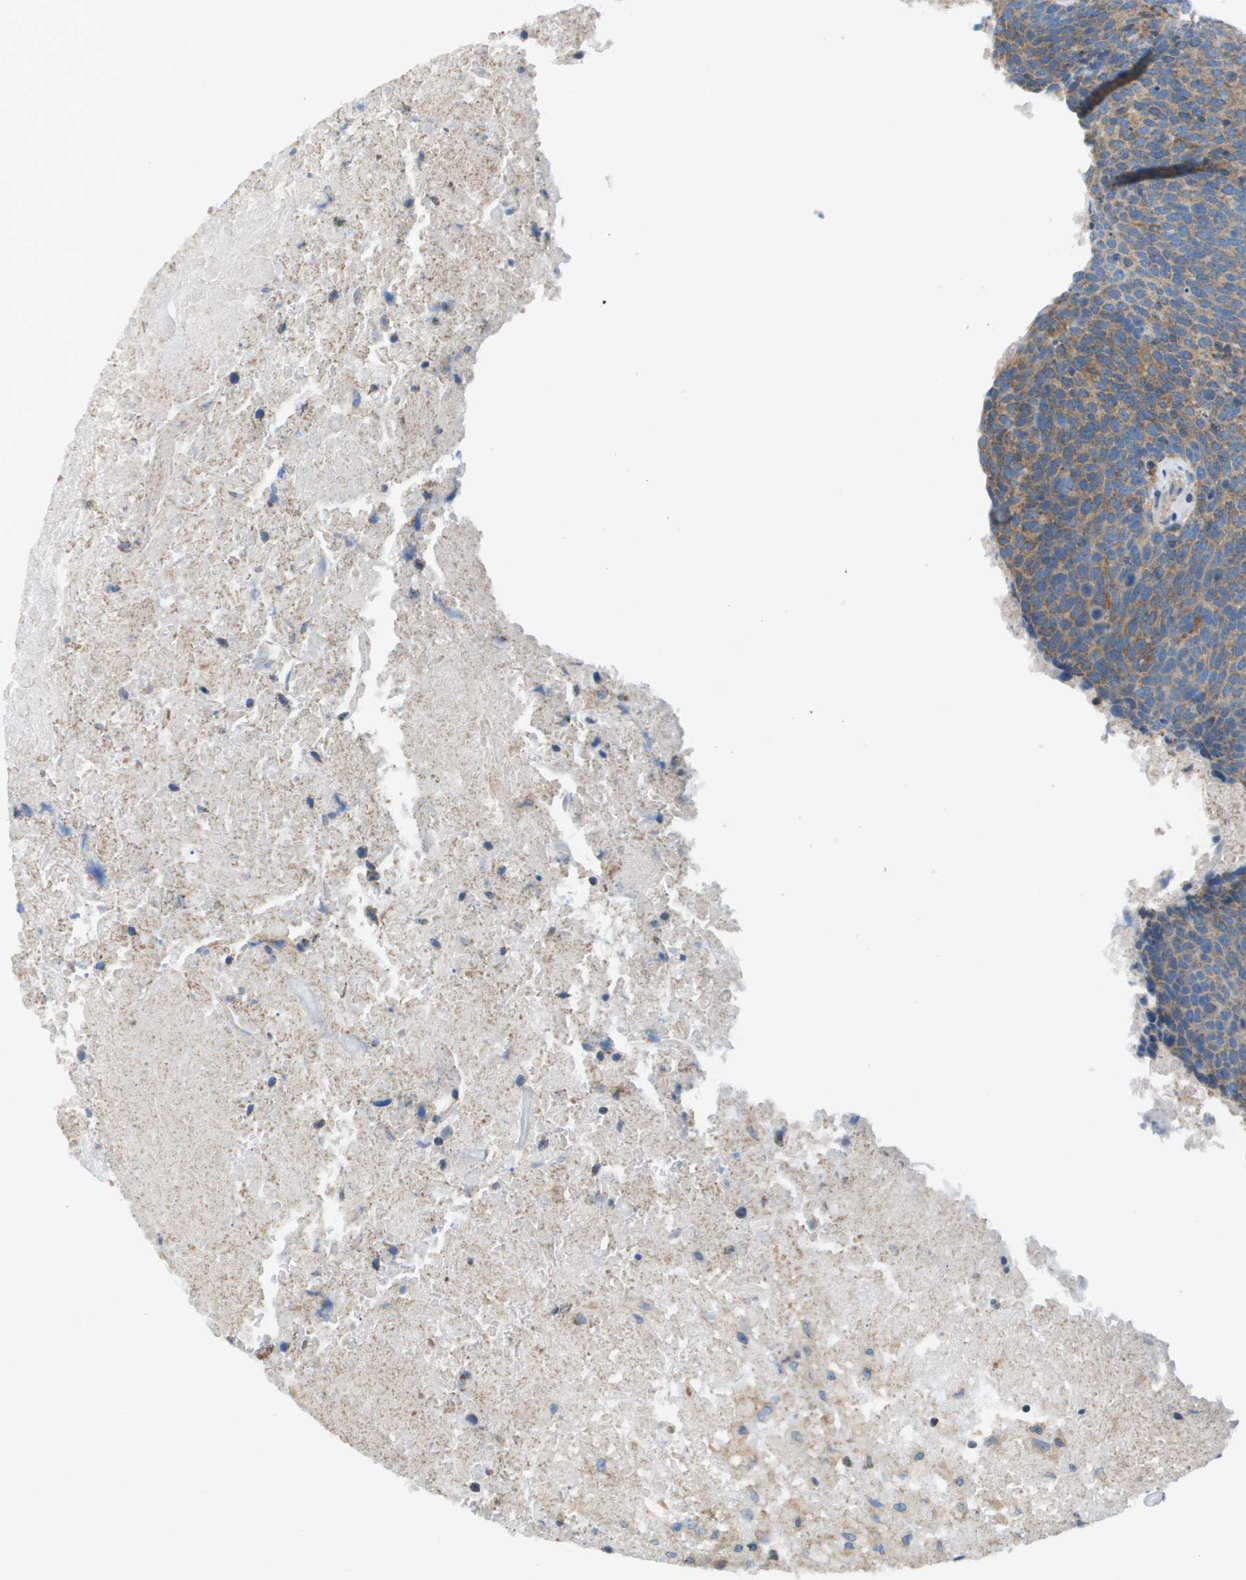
{"staining": {"intensity": "moderate", "quantity": ">75%", "location": "cytoplasmic/membranous"}, "tissue": "head and neck cancer", "cell_type": "Tumor cells", "image_type": "cancer", "snomed": [{"axis": "morphology", "description": "Squamous cell carcinoma, NOS"}, {"axis": "morphology", "description": "Squamous cell carcinoma, metastatic, NOS"}, {"axis": "topography", "description": "Lymph node"}, {"axis": "topography", "description": "Head-Neck"}], "caption": "The immunohistochemical stain shows moderate cytoplasmic/membranous positivity in tumor cells of head and neck squamous cell carcinoma tissue.", "gene": "TAOK3", "patient": {"sex": "male", "age": 62}}